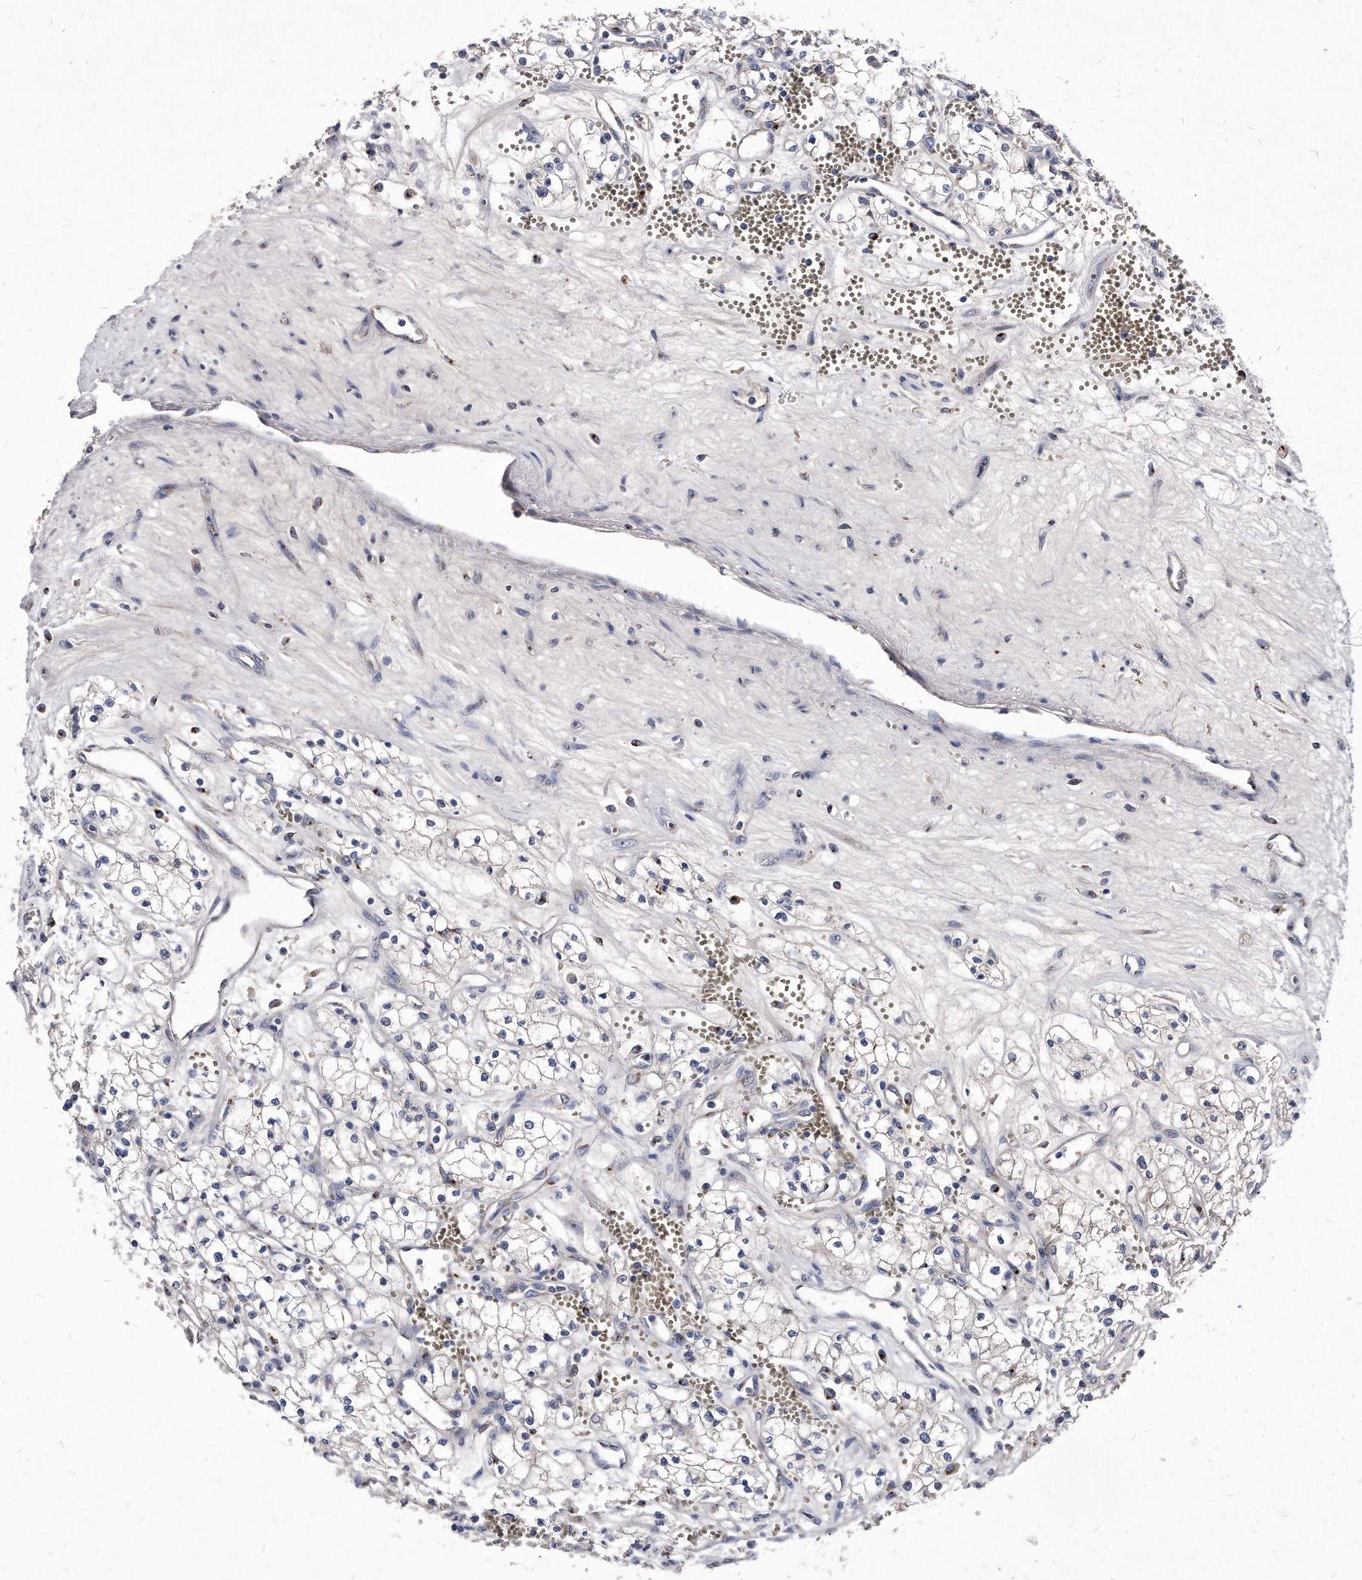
{"staining": {"intensity": "negative", "quantity": "none", "location": "none"}, "tissue": "renal cancer", "cell_type": "Tumor cells", "image_type": "cancer", "snomed": [{"axis": "morphology", "description": "Adenocarcinoma, NOS"}, {"axis": "topography", "description": "Kidney"}], "caption": "An immunohistochemistry photomicrograph of renal cancer is shown. There is no staining in tumor cells of renal cancer.", "gene": "MGAT4A", "patient": {"sex": "male", "age": 59}}